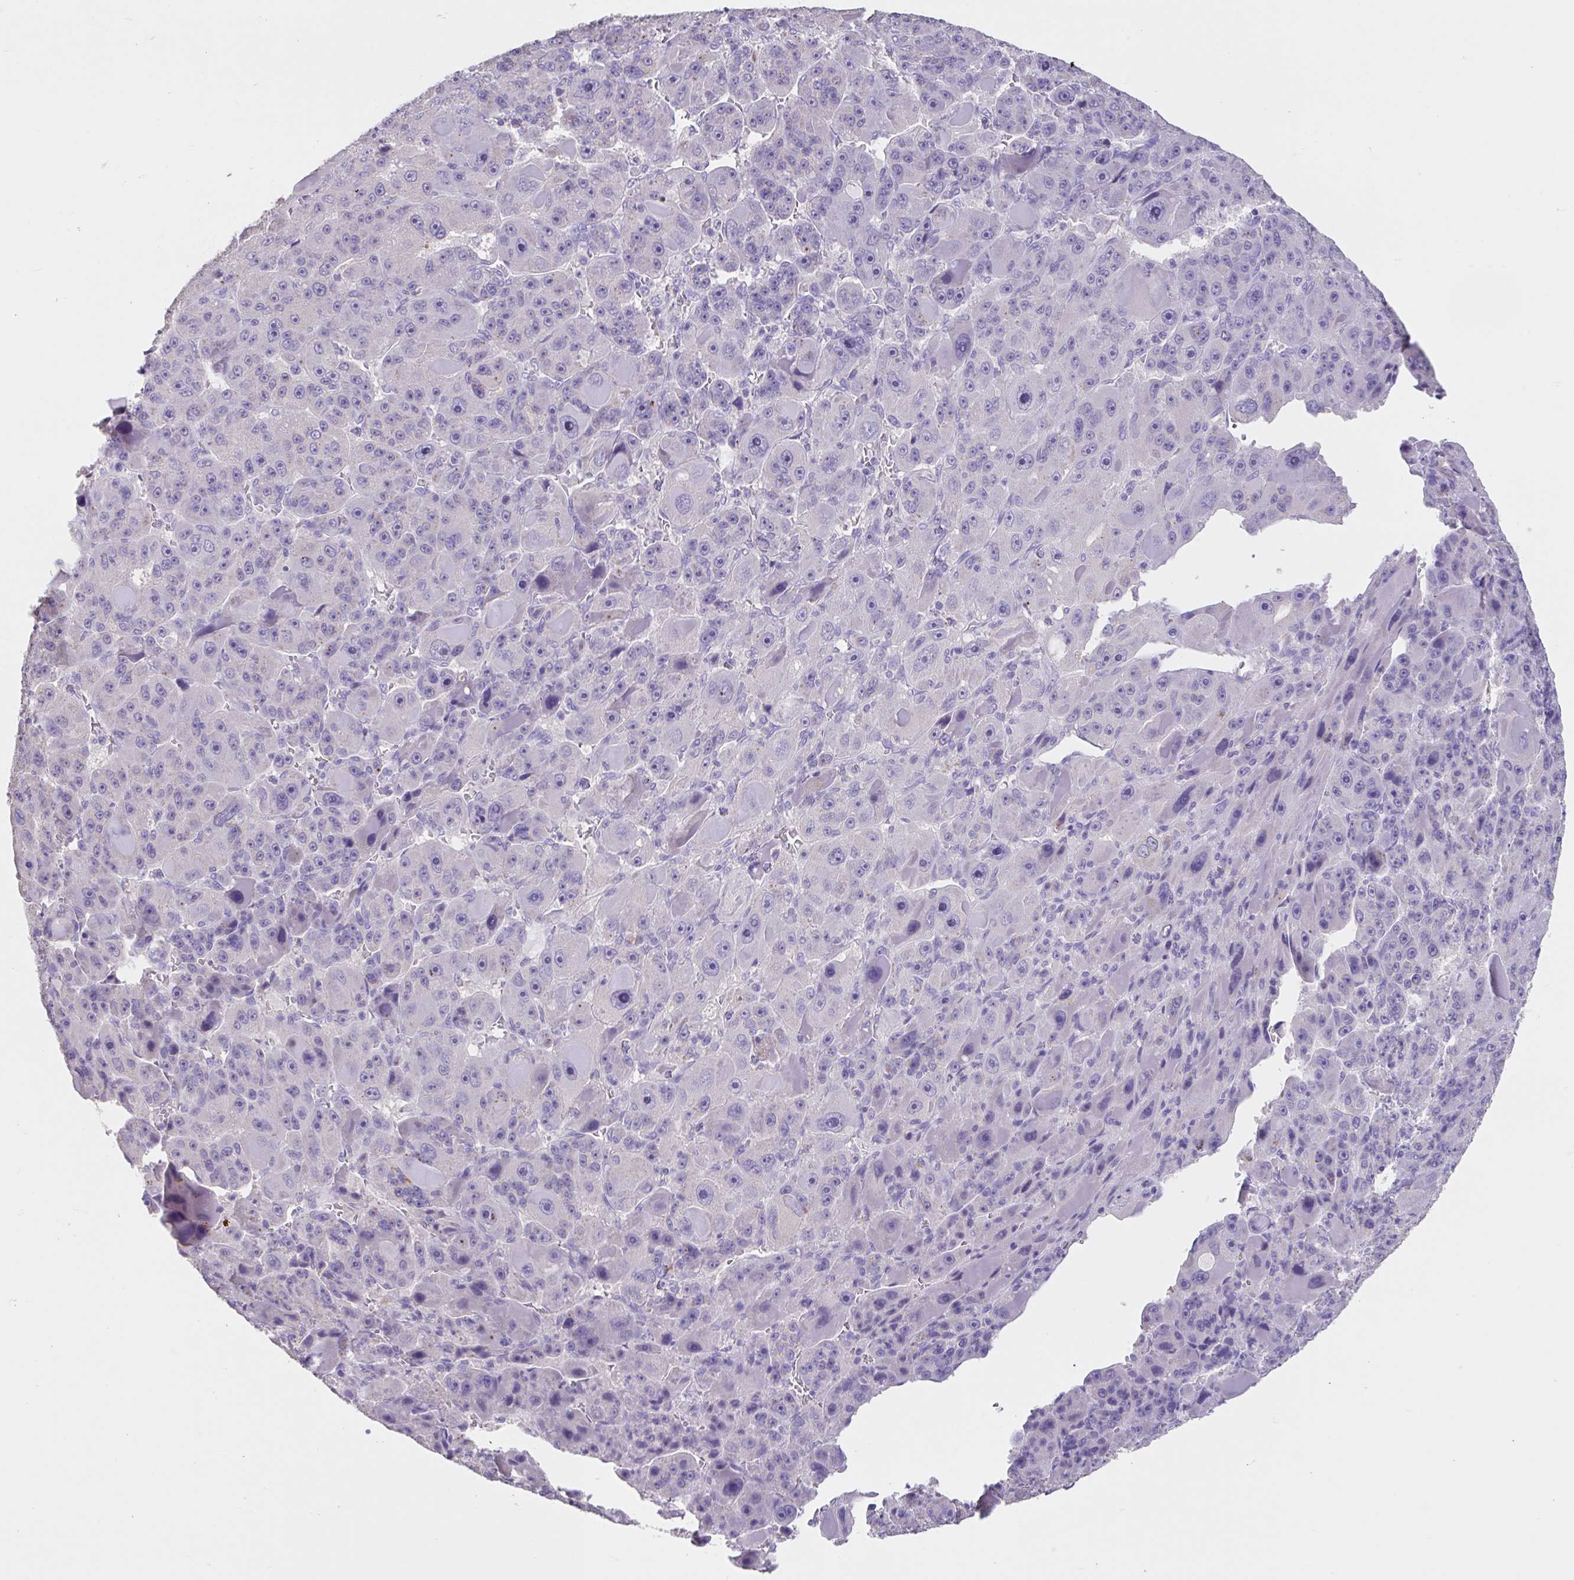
{"staining": {"intensity": "negative", "quantity": "none", "location": "none"}, "tissue": "liver cancer", "cell_type": "Tumor cells", "image_type": "cancer", "snomed": [{"axis": "morphology", "description": "Carcinoma, Hepatocellular, NOS"}, {"axis": "topography", "description": "Liver"}], "caption": "A high-resolution image shows immunohistochemistry staining of liver cancer (hepatocellular carcinoma), which exhibits no significant positivity in tumor cells.", "gene": "GPR162", "patient": {"sex": "male", "age": 76}}